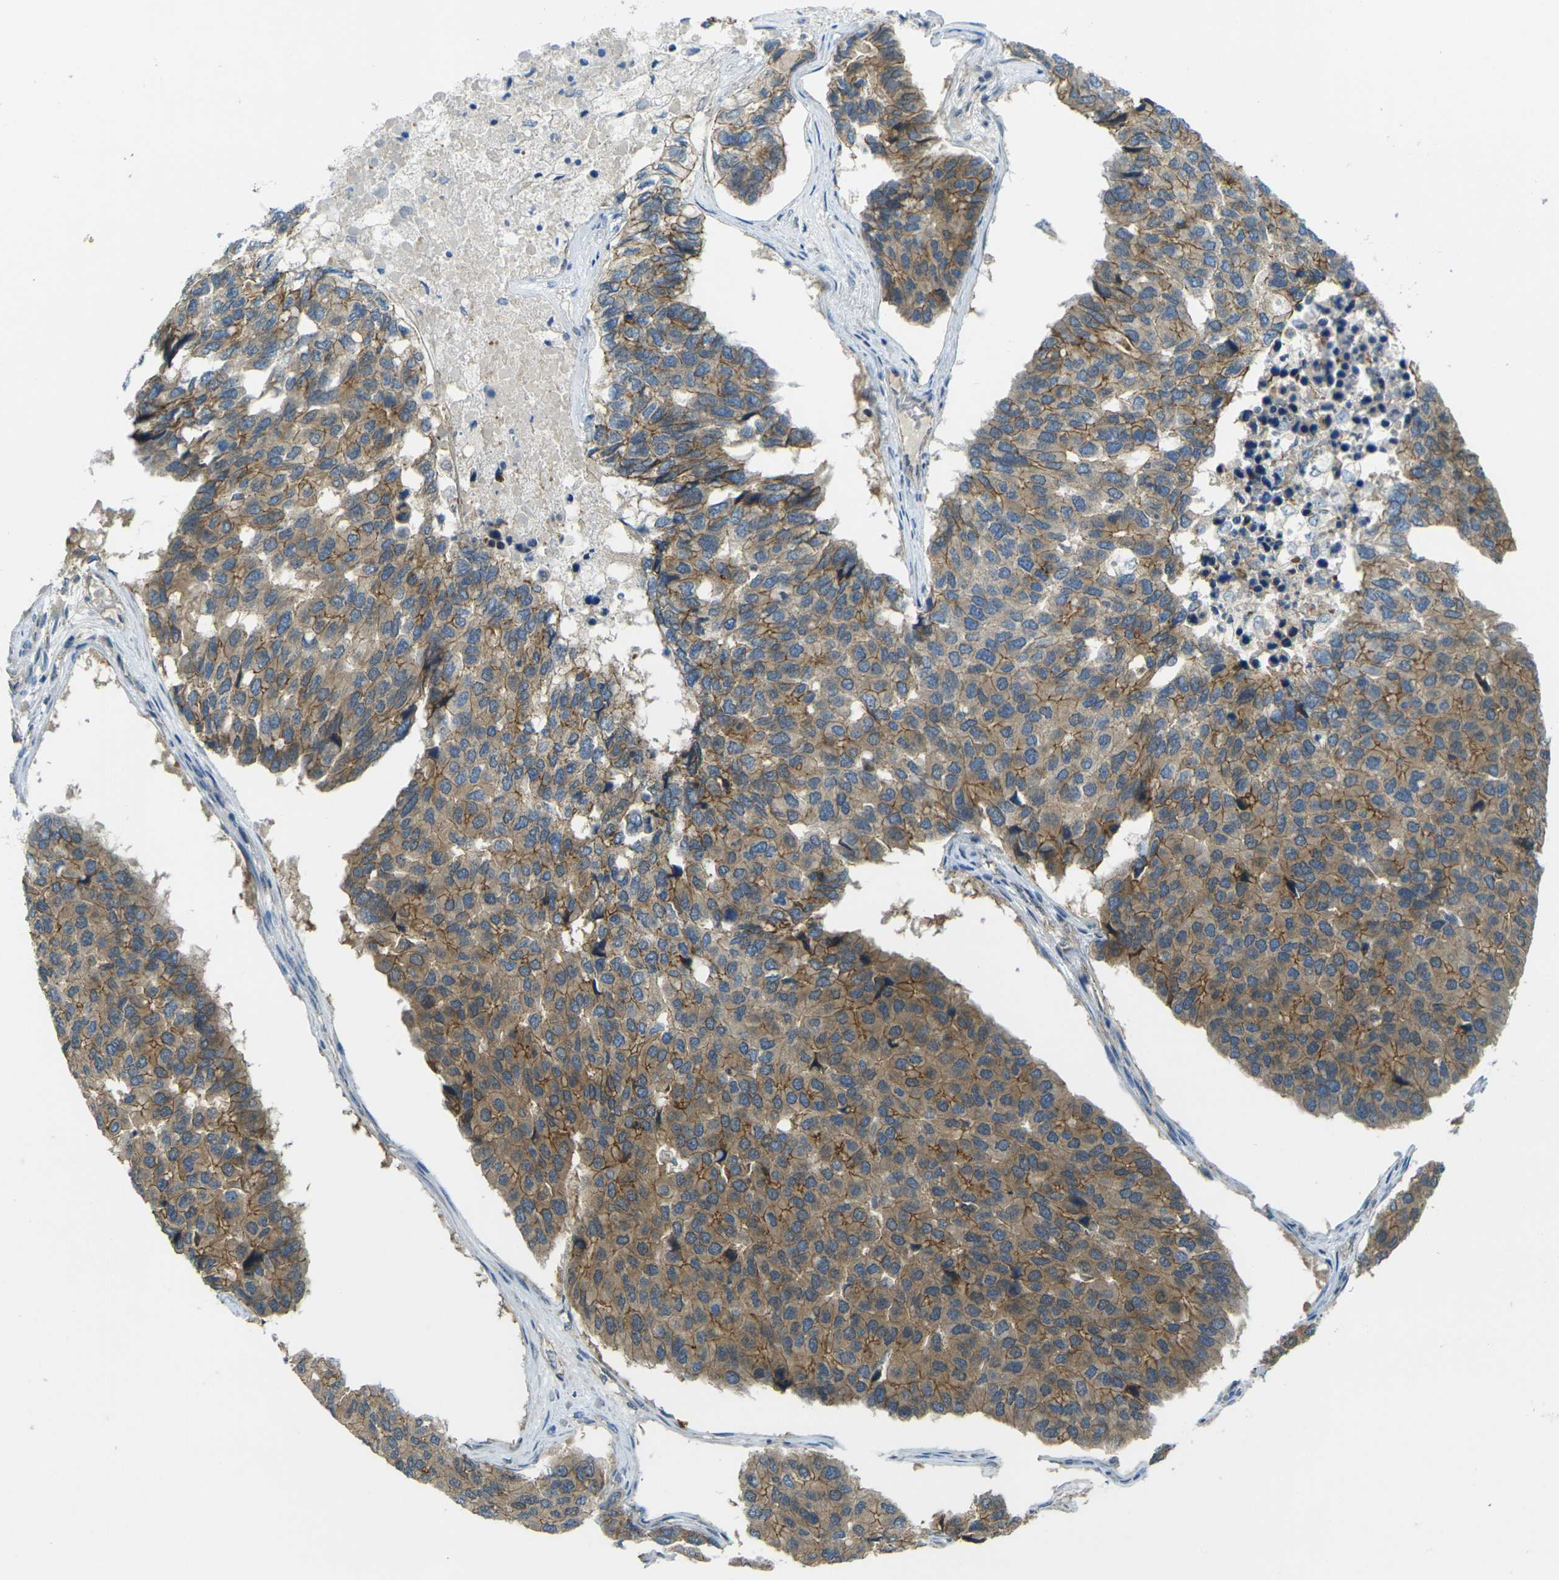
{"staining": {"intensity": "moderate", "quantity": "<25%", "location": "cytoplasmic/membranous"}, "tissue": "pancreatic cancer", "cell_type": "Tumor cells", "image_type": "cancer", "snomed": [{"axis": "morphology", "description": "Adenocarcinoma, NOS"}, {"axis": "topography", "description": "Pancreas"}], "caption": "Immunohistochemistry (DAB (3,3'-diaminobenzidine)) staining of pancreatic adenocarcinoma demonstrates moderate cytoplasmic/membranous protein positivity in about <25% of tumor cells.", "gene": "RHBDD1", "patient": {"sex": "male", "age": 50}}